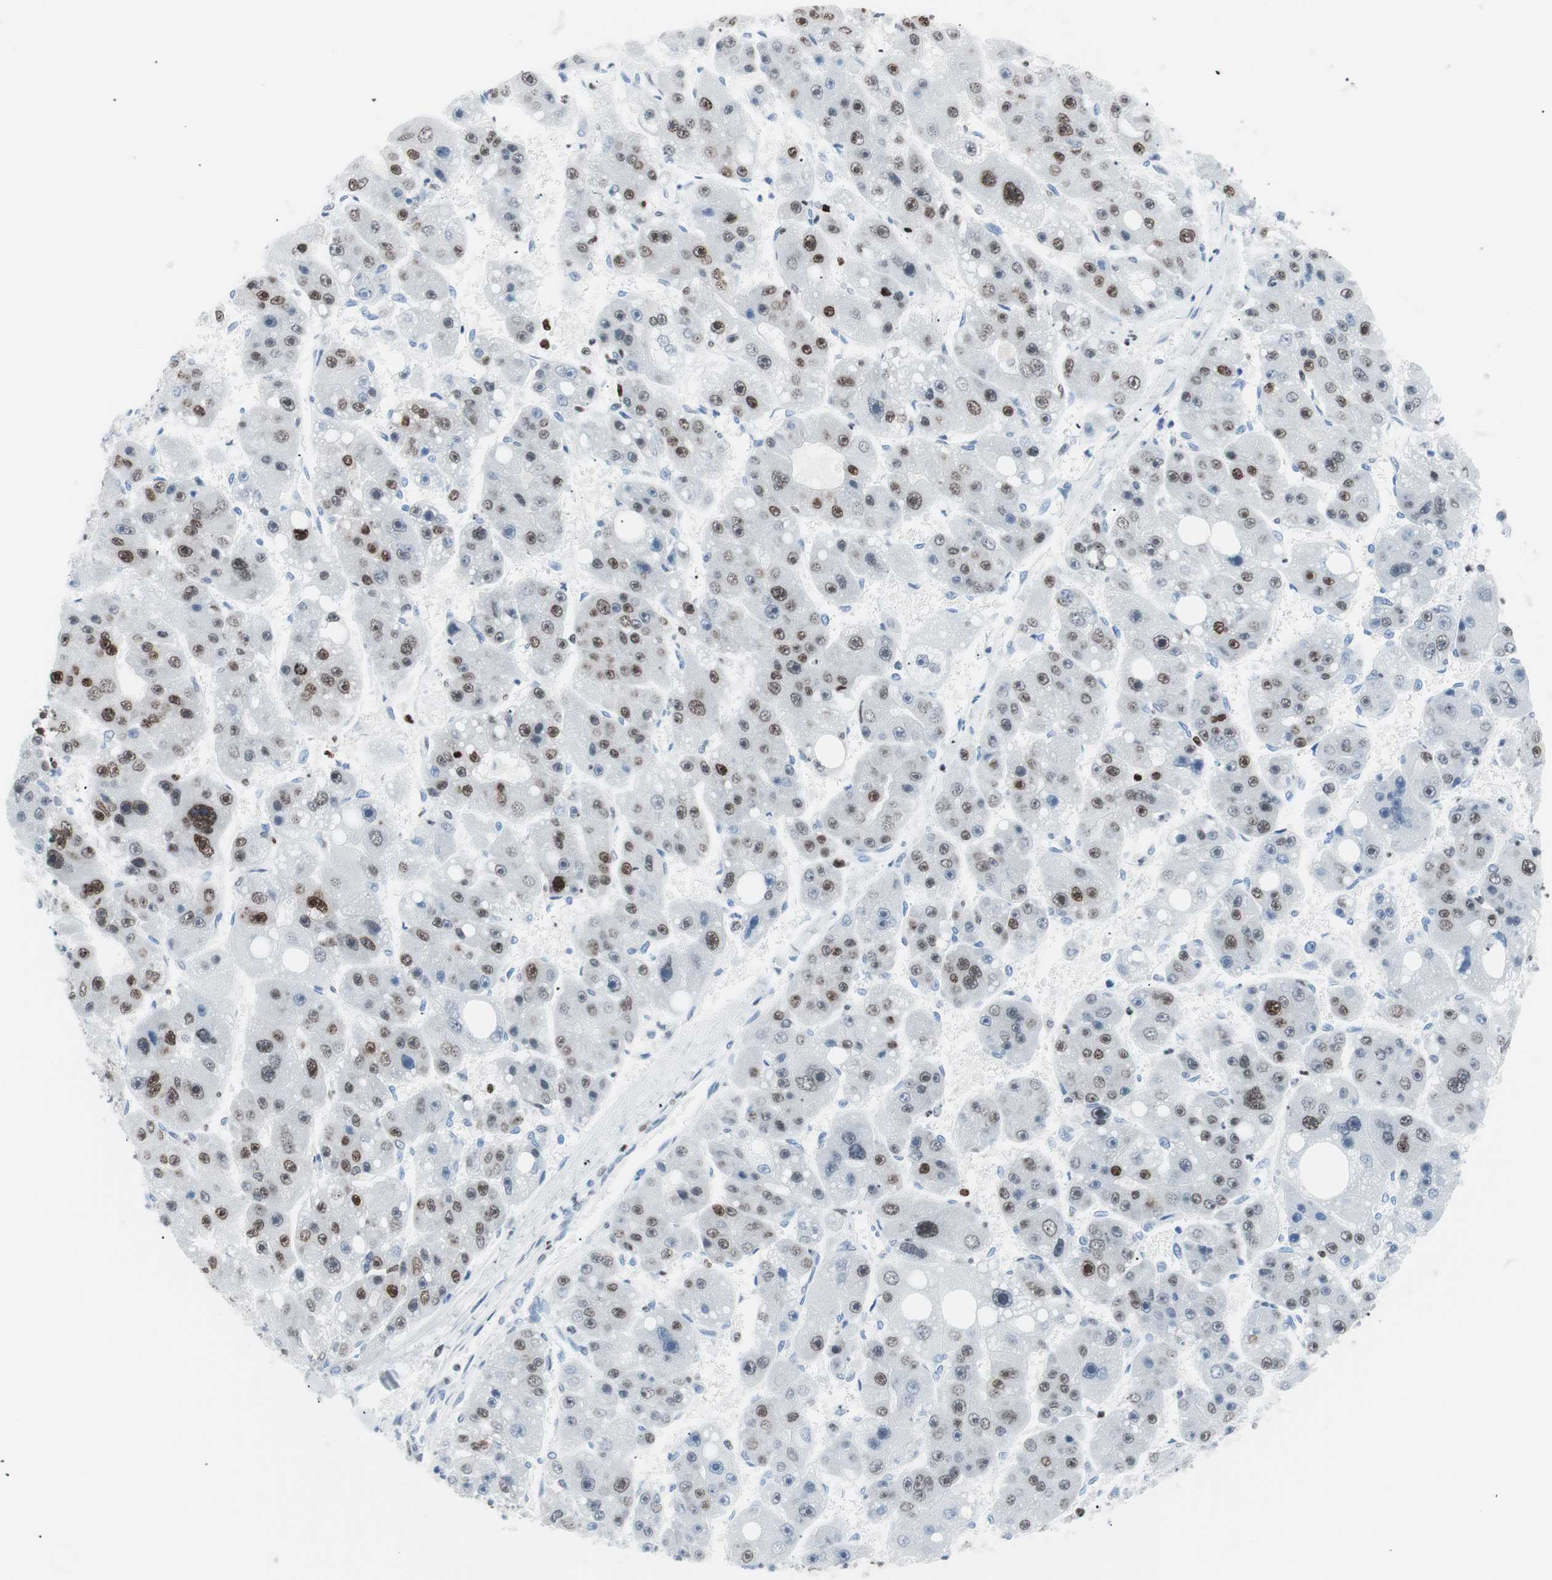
{"staining": {"intensity": "moderate", "quantity": "25%-75%", "location": "nuclear"}, "tissue": "liver cancer", "cell_type": "Tumor cells", "image_type": "cancer", "snomed": [{"axis": "morphology", "description": "Carcinoma, Hepatocellular, NOS"}, {"axis": "topography", "description": "Liver"}], "caption": "Human liver cancer (hepatocellular carcinoma) stained with a protein marker displays moderate staining in tumor cells.", "gene": "CEBPB", "patient": {"sex": "female", "age": 61}}